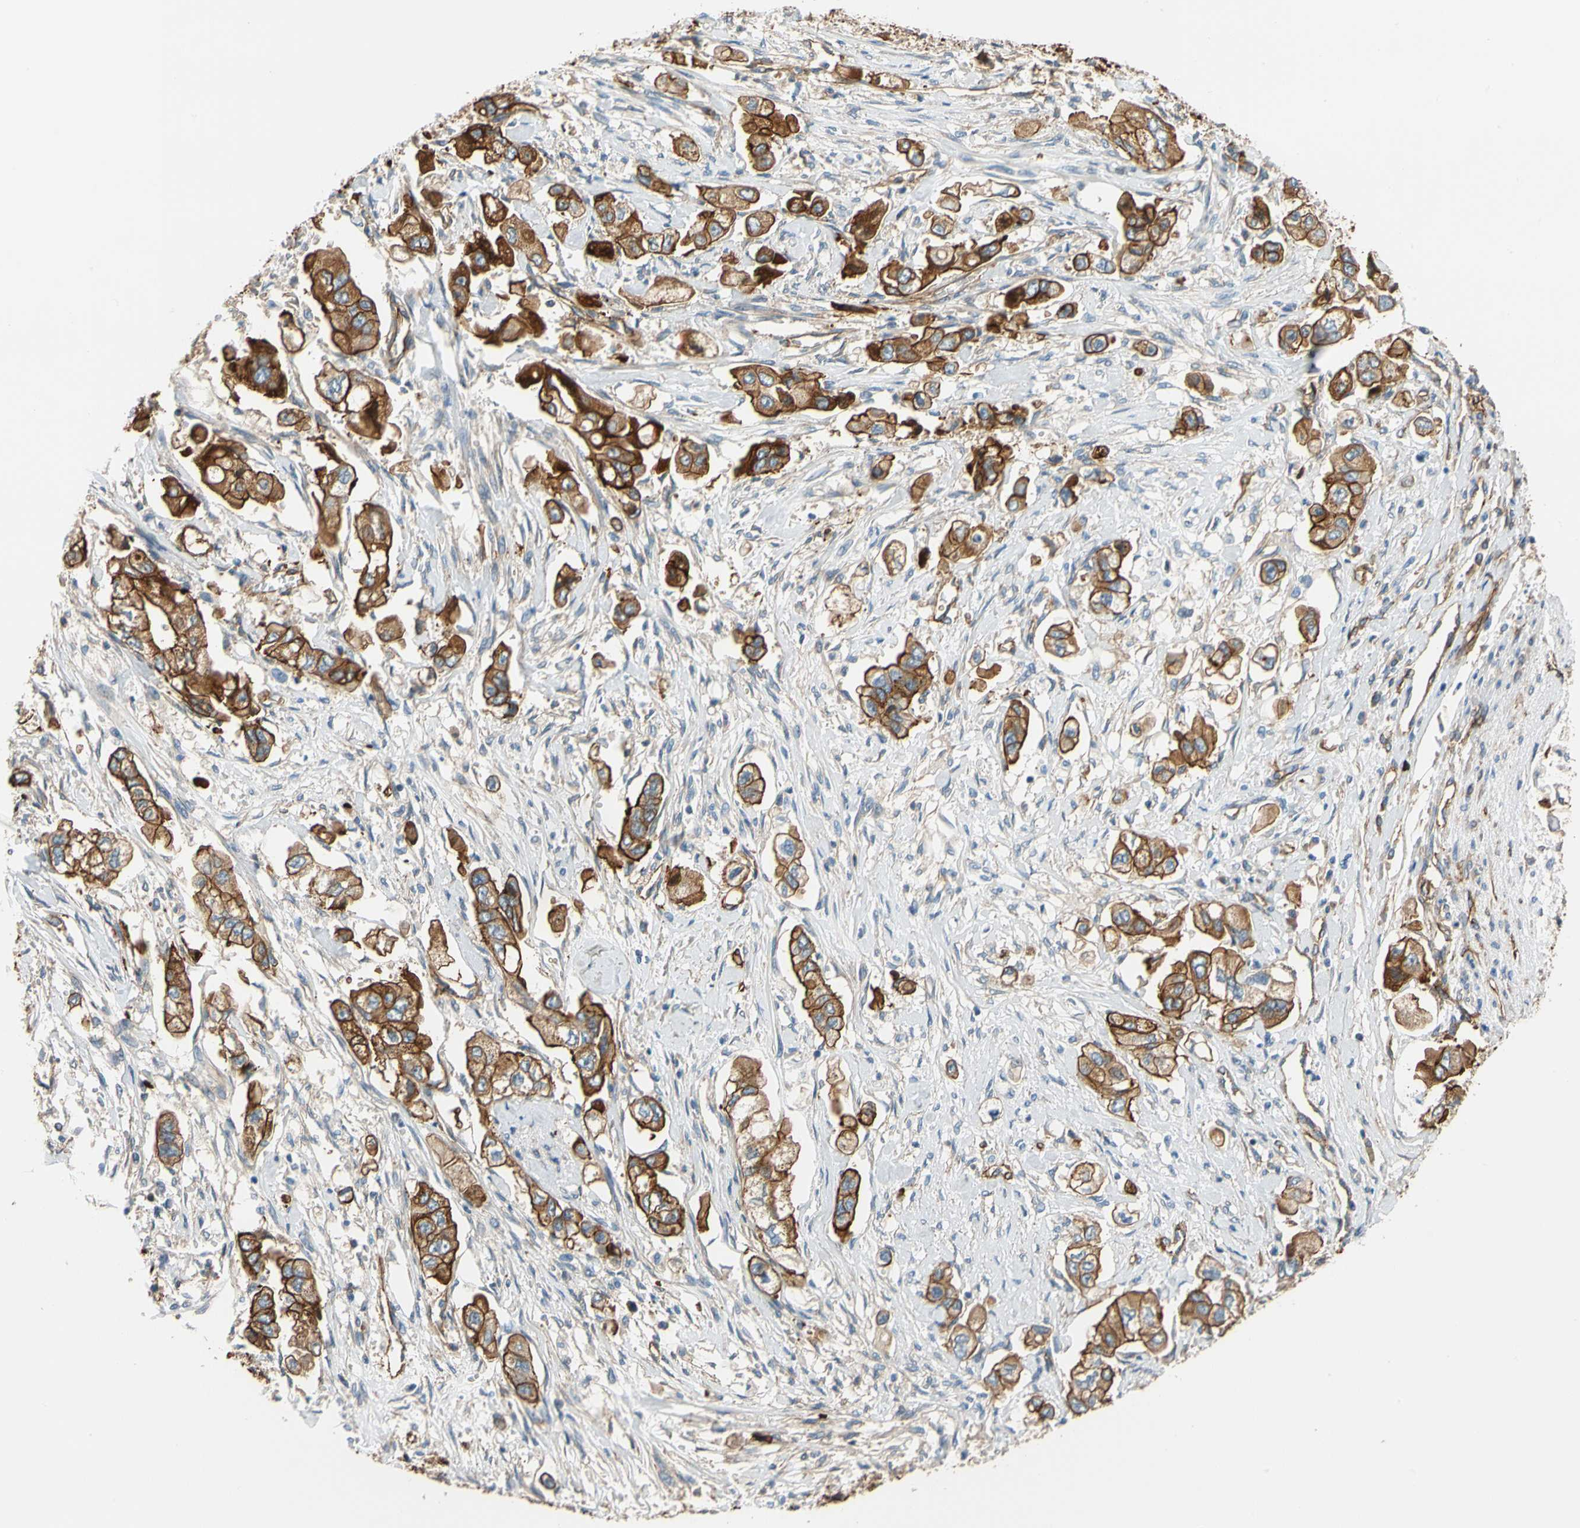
{"staining": {"intensity": "strong", "quantity": ">75%", "location": "cytoplasmic/membranous"}, "tissue": "stomach cancer", "cell_type": "Tumor cells", "image_type": "cancer", "snomed": [{"axis": "morphology", "description": "Adenocarcinoma, NOS"}, {"axis": "topography", "description": "Stomach"}], "caption": "This is a histology image of IHC staining of adenocarcinoma (stomach), which shows strong positivity in the cytoplasmic/membranous of tumor cells.", "gene": "SPTAN1", "patient": {"sex": "male", "age": 62}}